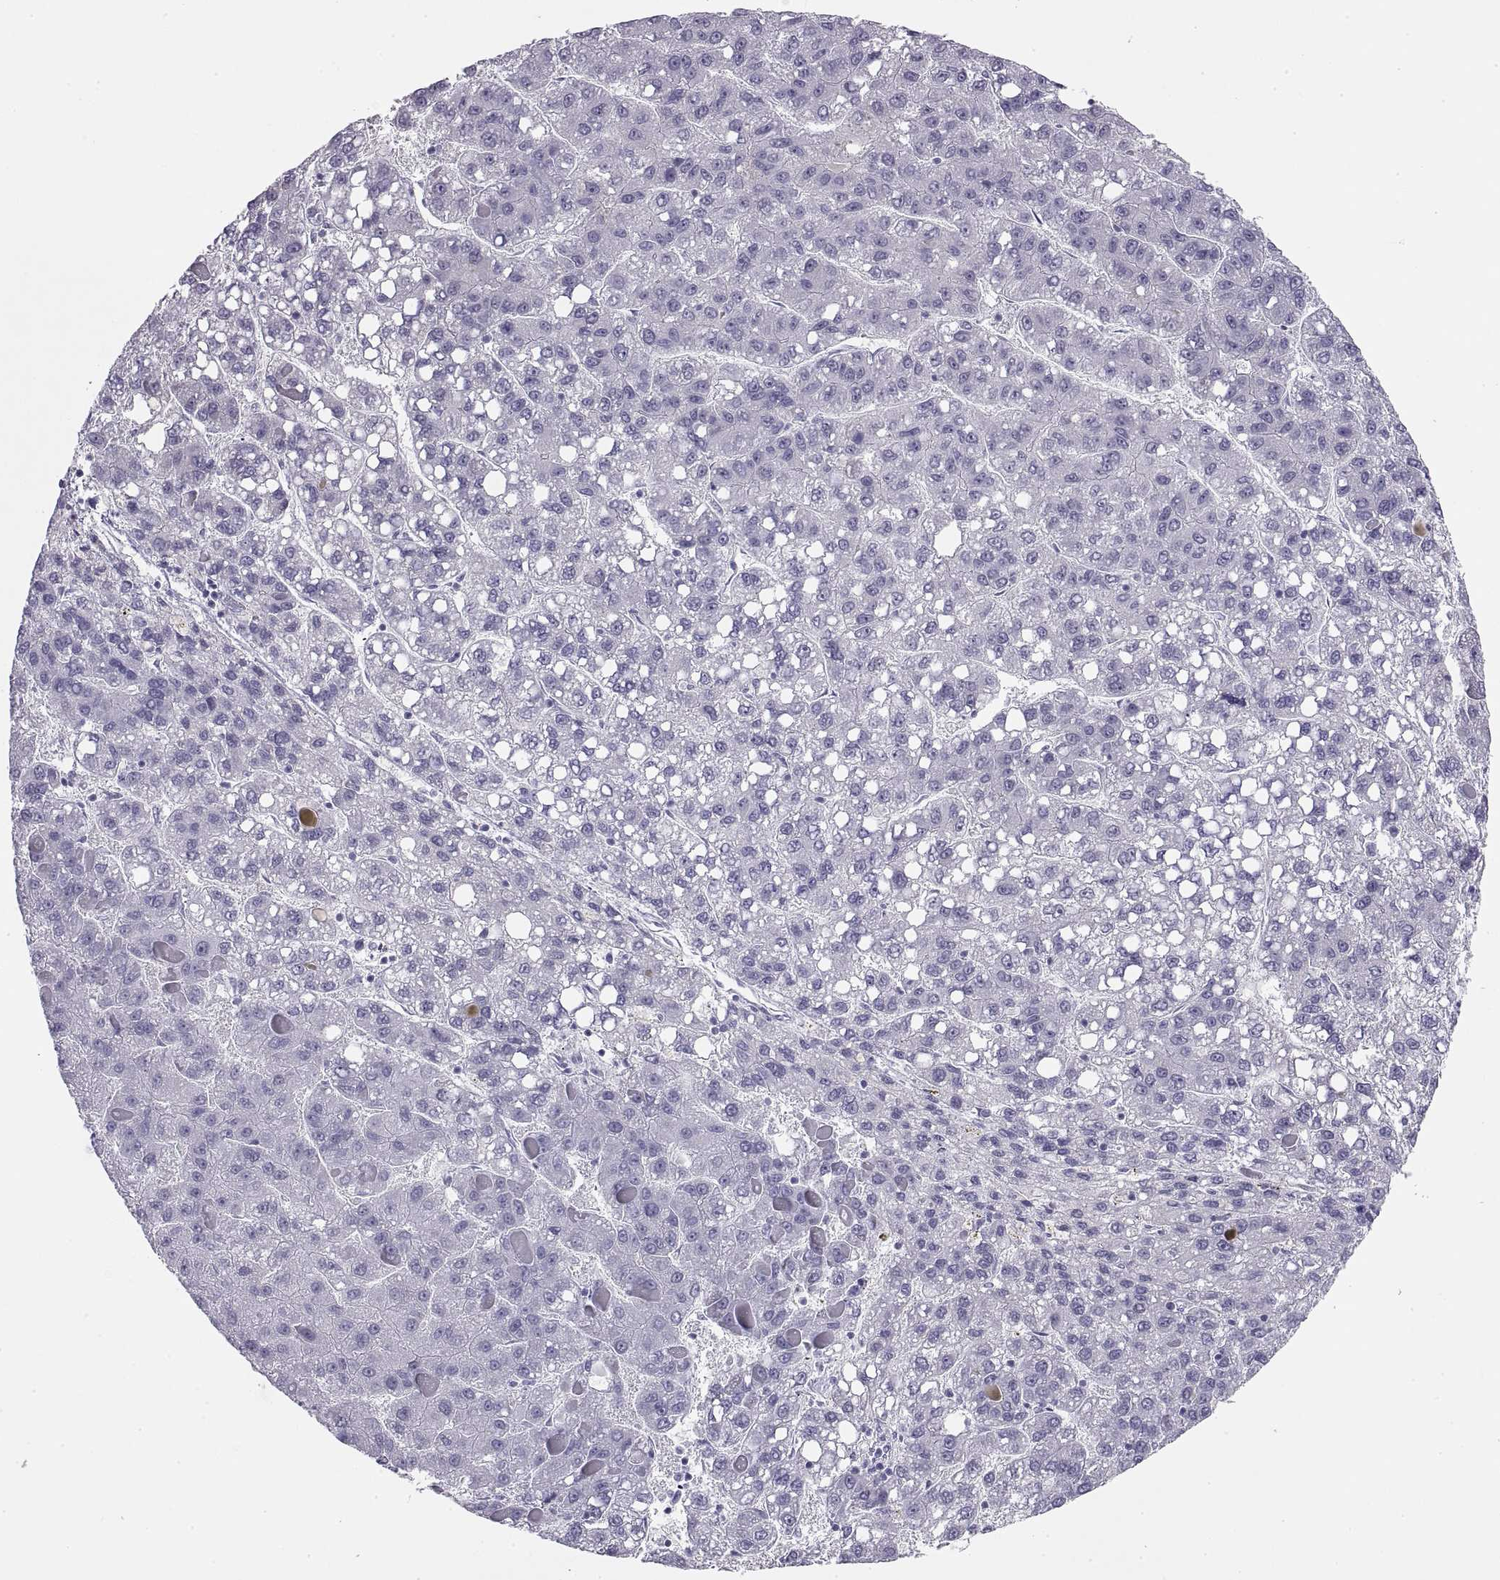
{"staining": {"intensity": "negative", "quantity": "none", "location": "none"}, "tissue": "liver cancer", "cell_type": "Tumor cells", "image_type": "cancer", "snomed": [{"axis": "morphology", "description": "Carcinoma, Hepatocellular, NOS"}, {"axis": "topography", "description": "Liver"}], "caption": "Immunohistochemistry of human hepatocellular carcinoma (liver) demonstrates no expression in tumor cells.", "gene": "RLBP1", "patient": {"sex": "female", "age": 82}}